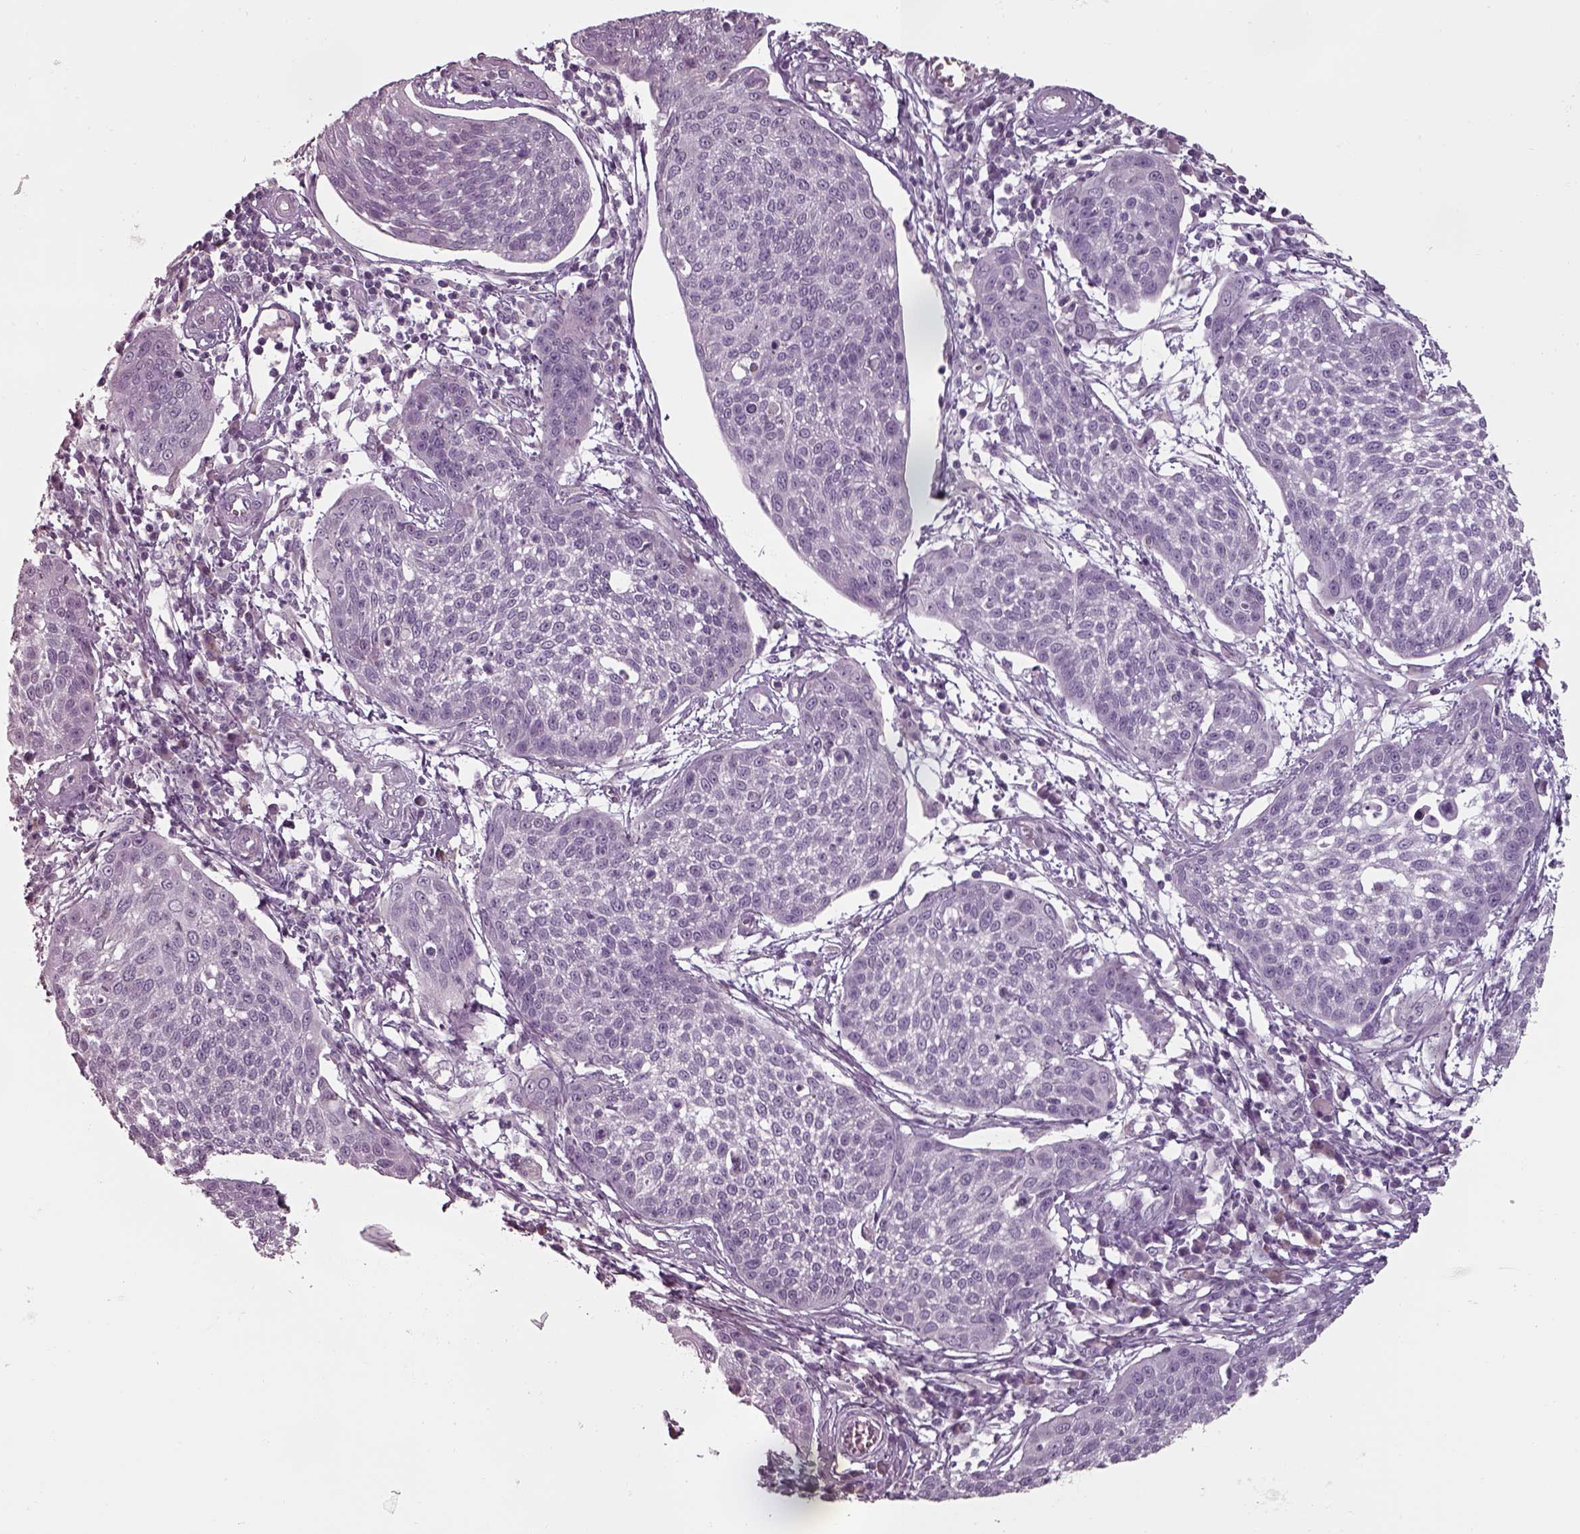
{"staining": {"intensity": "negative", "quantity": "none", "location": "none"}, "tissue": "cervical cancer", "cell_type": "Tumor cells", "image_type": "cancer", "snomed": [{"axis": "morphology", "description": "Squamous cell carcinoma, NOS"}, {"axis": "topography", "description": "Cervix"}], "caption": "High magnification brightfield microscopy of cervical cancer (squamous cell carcinoma) stained with DAB (brown) and counterstained with hematoxylin (blue): tumor cells show no significant staining.", "gene": "SEPTIN14", "patient": {"sex": "female", "age": 34}}